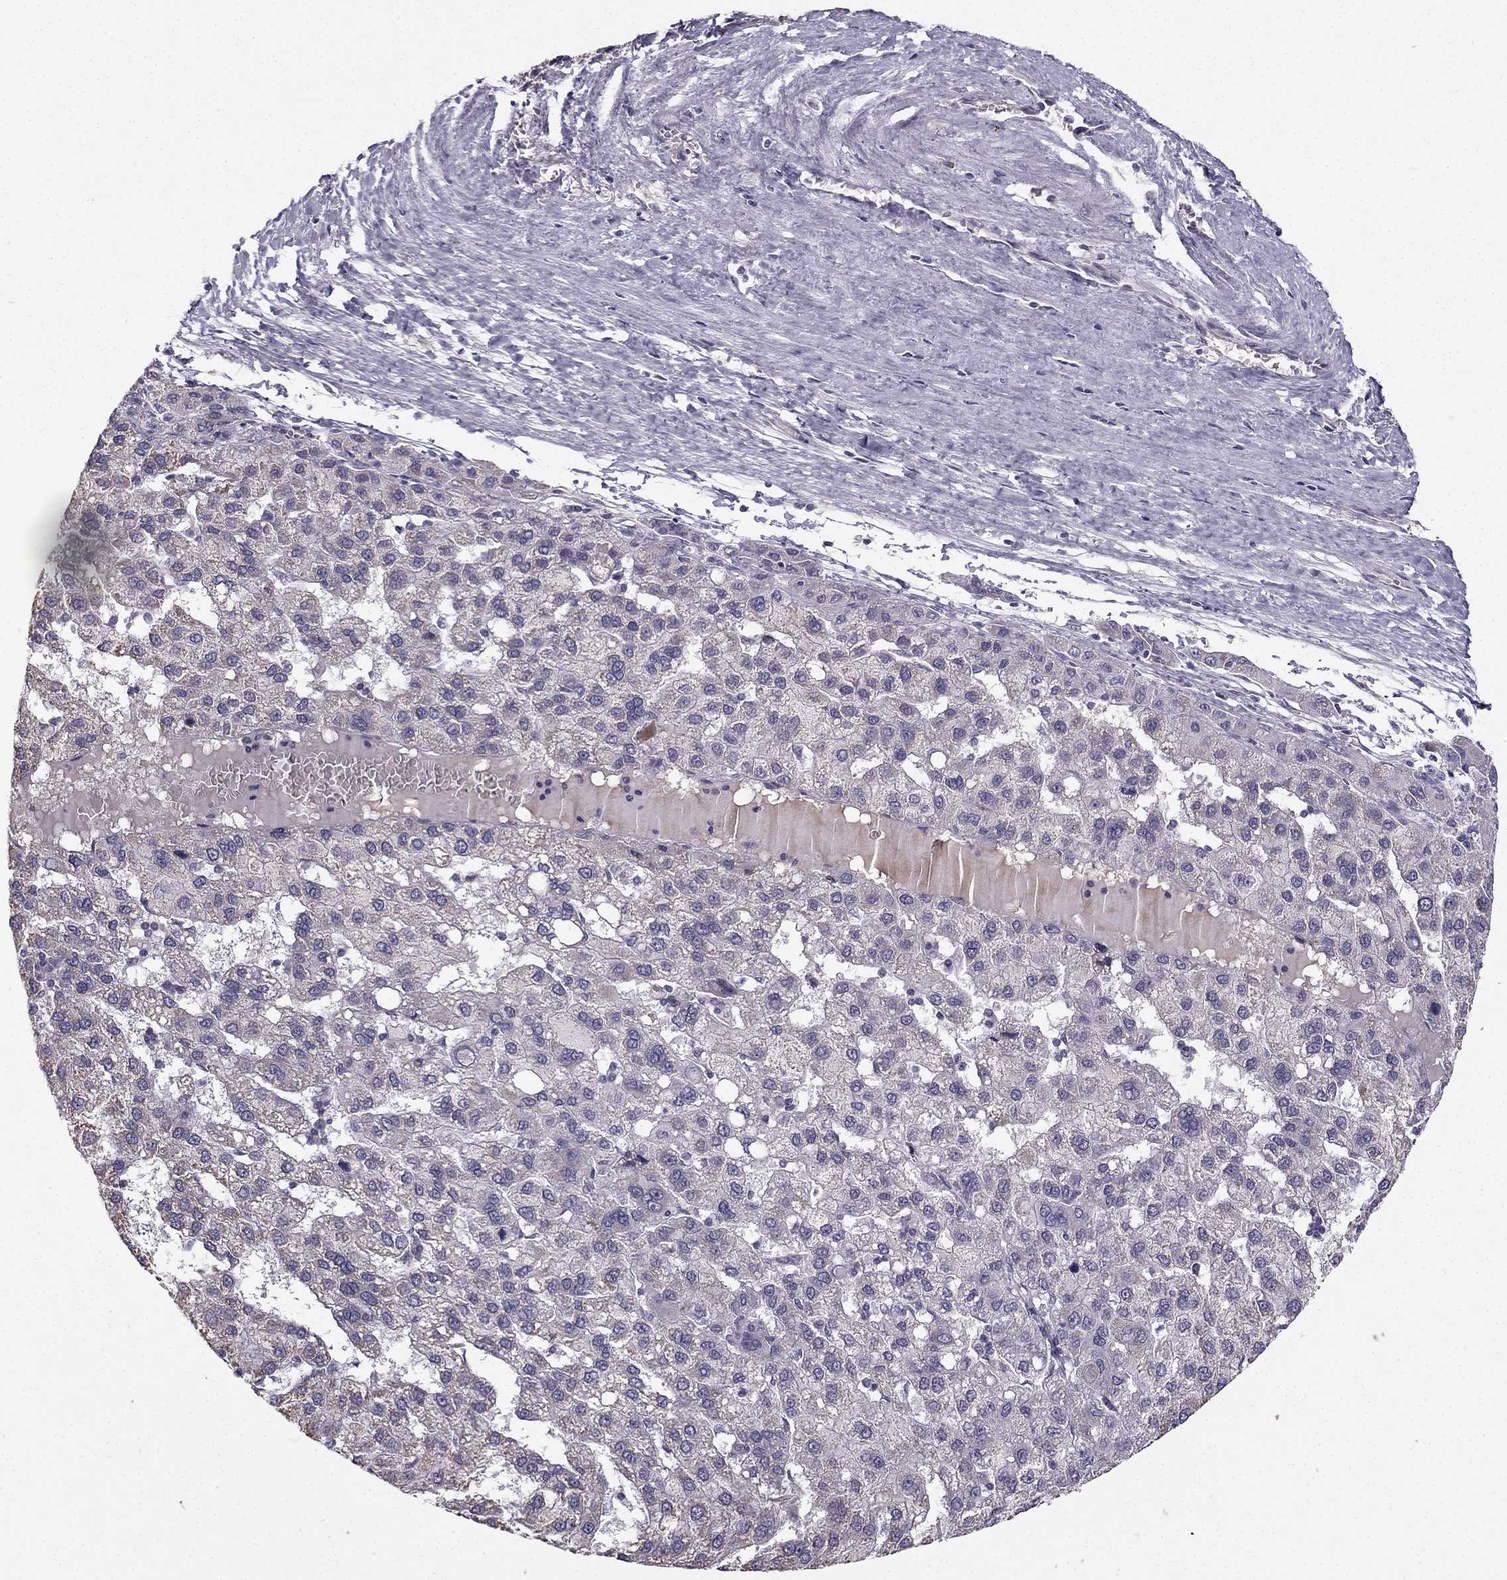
{"staining": {"intensity": "moderate", "quantity": "<25%", "location": "cytoplasmic/membranous"}, "tissue": "liver cancer", "cell_type": "Tumor cells", "image_type": "cancer", "snomed": [{"axis": "morphology", "description": "Carcinoma, Hepatocellular, NOS"}, {"axis": "topography", "description": "Liver"}], "caption": "A micrograph of human liver hepatocellular carcinoma stained for a protein reveals moderate cytoplasmic/membranous brown staining in tumor cells.", "gene": "TSPYL5", "patient": {"sex": "female", "age": 82}}